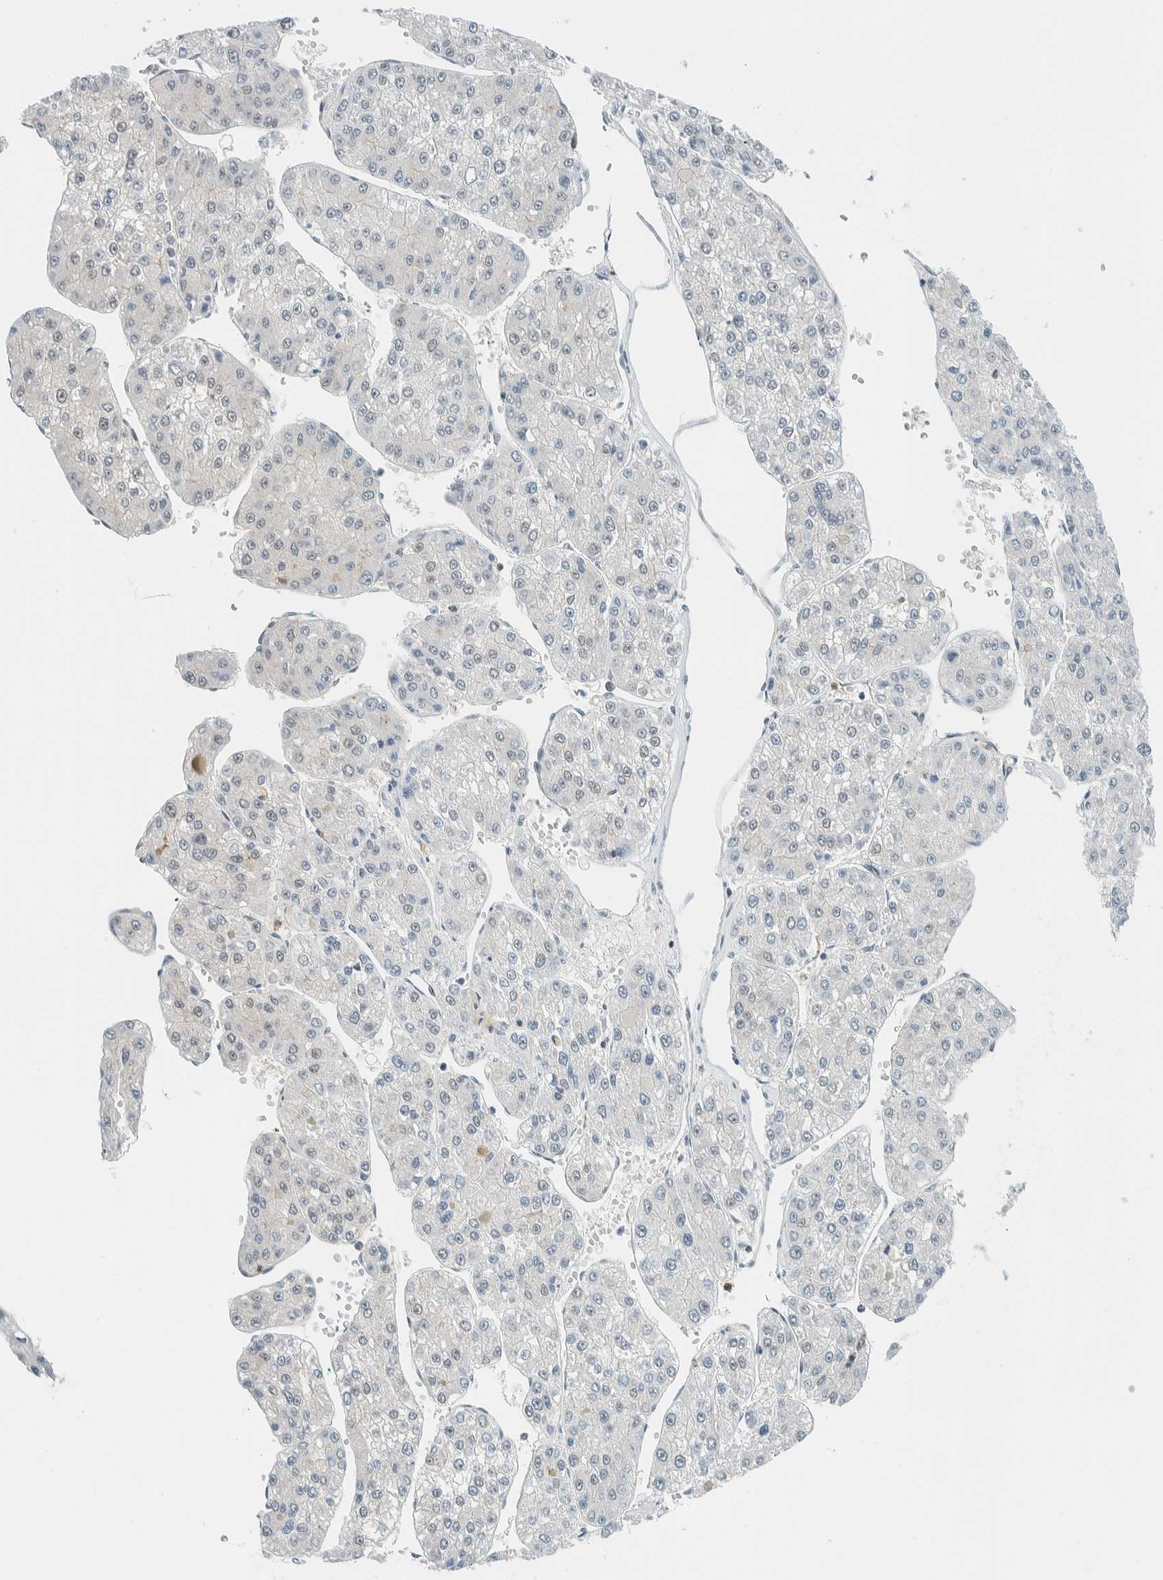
{"staining": {"intensity": "negative", "quantity": "none", "location": "none"}, "tissue": "liver cancer", "cell_type": "Tumor cells", "image_type": "cancer", "snomed": [{"axis": "morphology", "description": "Carcinoma, Hepatocellular, NOS"}, {"axis": "topography", "description": "Liver"}], "caption": "Immunohistochemistry of liver cancer (hepatocellular carcinoma) reveals no positivity in tumor cells.", "gene": "CYSRT1", "patient": {"sex": "female", "age": 73}}